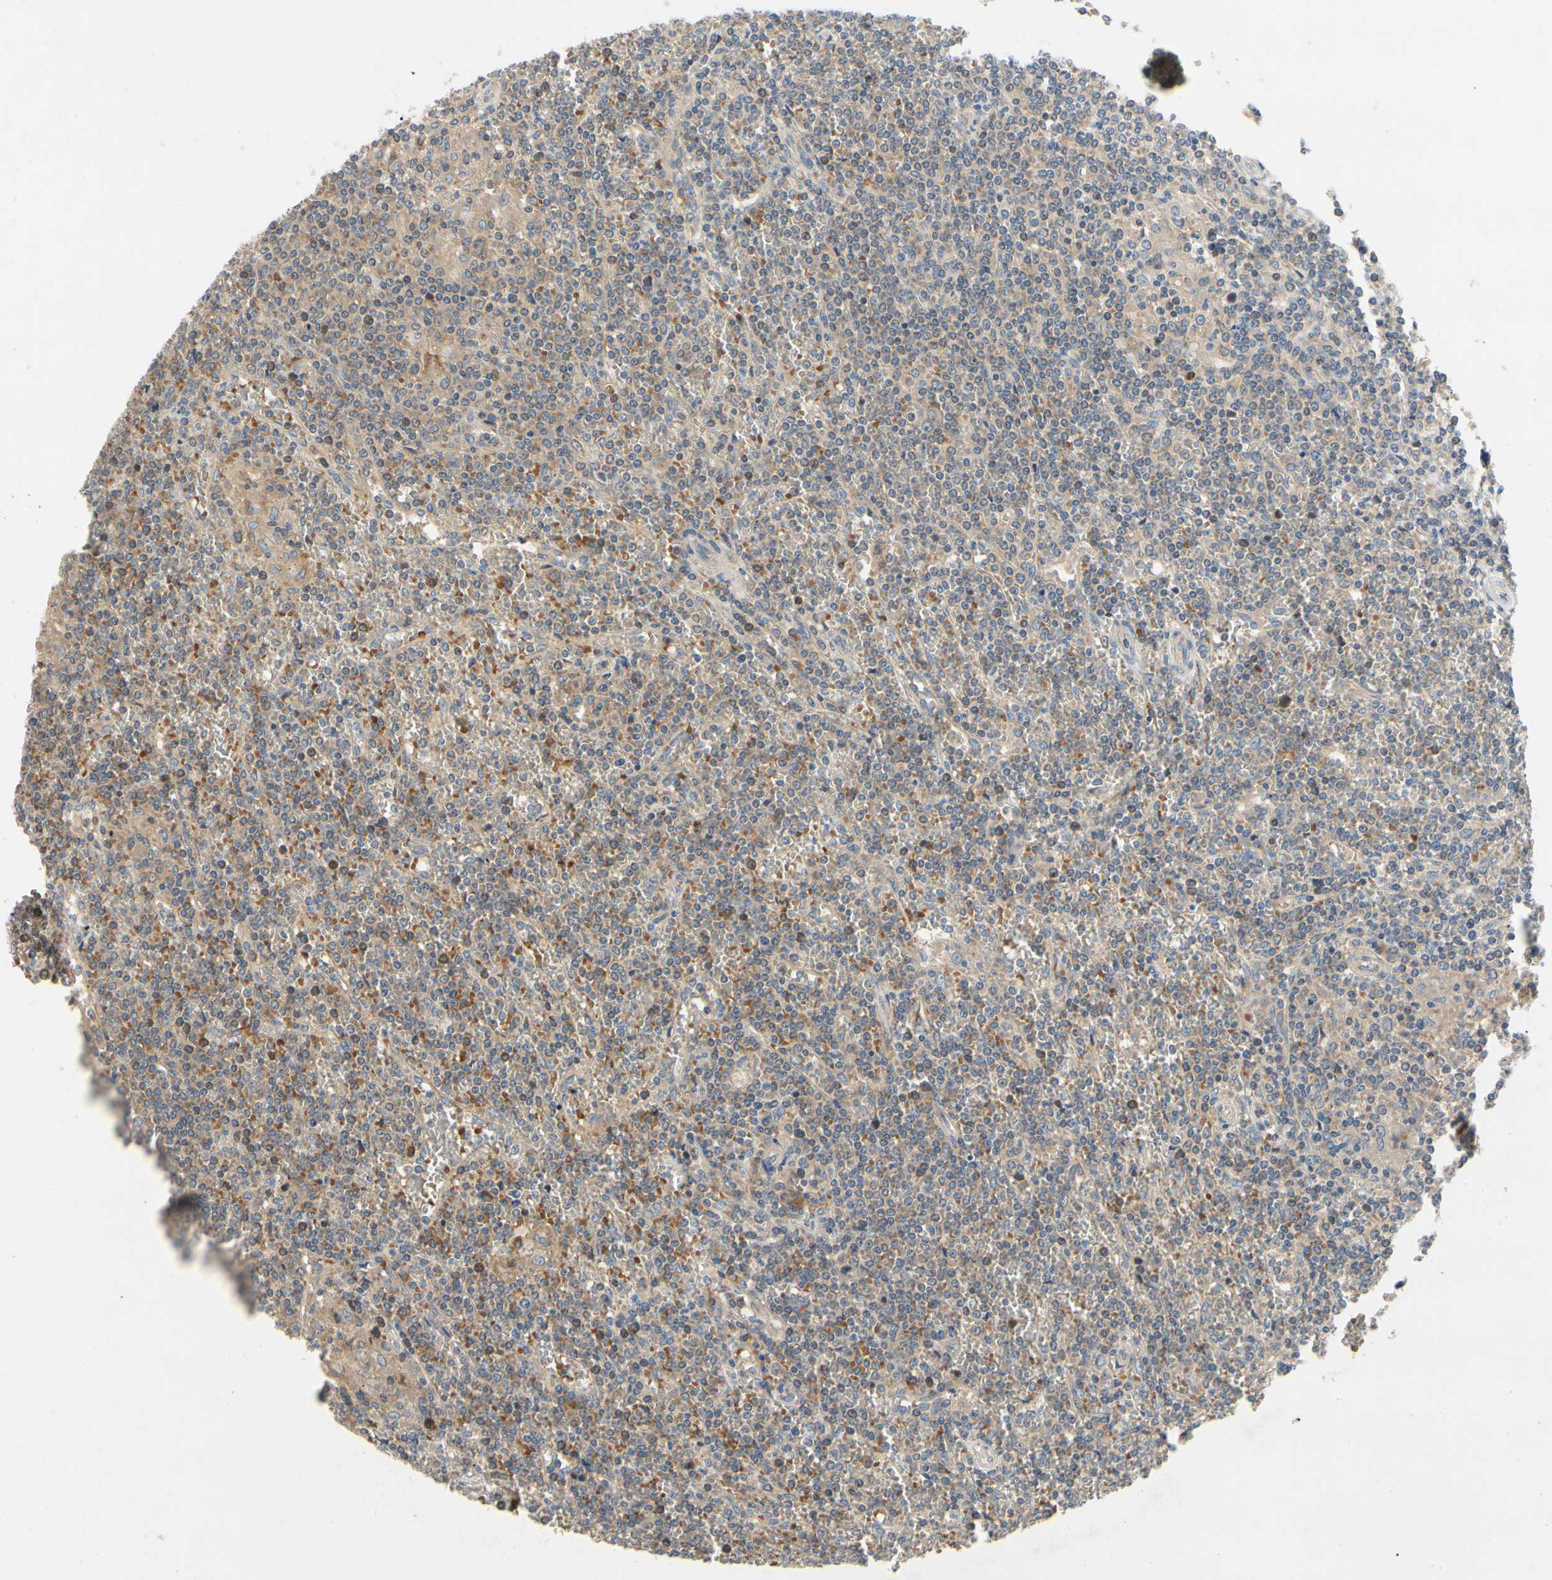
{"staining": {"intensity": "weak", "quantity": ">75%", "location": "cytoplasmic/membranous"}, "tissue": "lymphoma", "cell_type": "Tumor cells", "image_type": "cancer", "snomed": [{"axis": "morphology", "description": "Malignant lymphoma, non-Hodgkin's type, Low grade"}, {"axis": "topography", "description": "Spleen"}], "caption": "Human lymphoma stained with a brown dye demonstrates weak cytoplasmic/membranous positive expression in about >75% of tumor cells.", "gene": "KLHDC8B", "patient": {"sex": "female", "age": 19}}